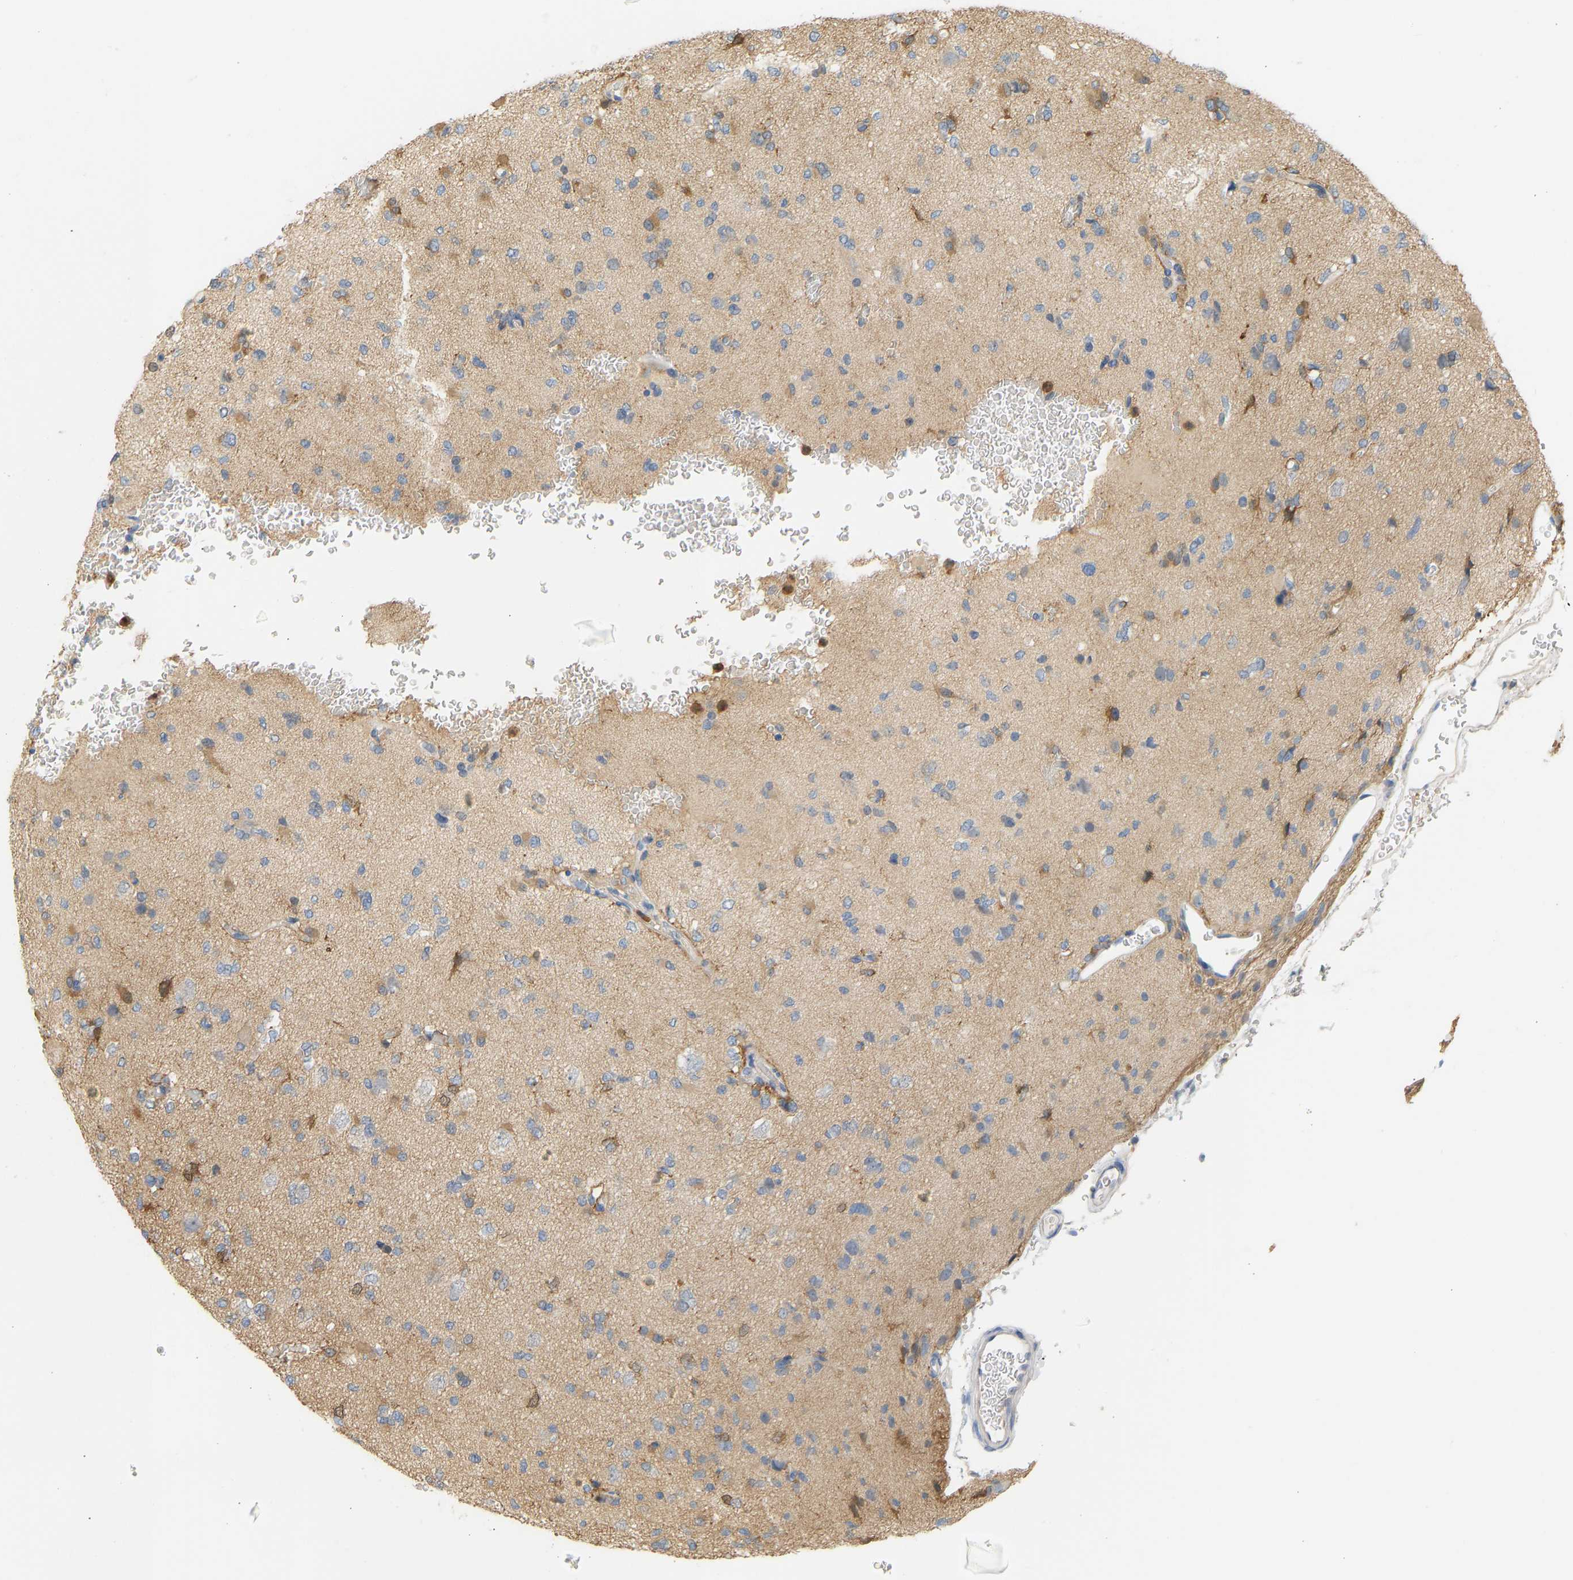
{"staining": {"intensity": "moderate", "quantity": "25%-75%", "location": "cytoplasmic/membranous"}, "tissue": "glioma", "cell_type": "Tumor cells", "image_type": "cancer", "snomed": [{"axis": "morphology", "description": "Glioma, malignant, Low grade"}, {"axis": "topography", "description": "Brain"}], "caption": "The histopathology image displays immunohistochemical staining of malignant glioma (low-grade). There is moderate cytoplasmic/membranous positivity is seen in approximately 25%-75% of tumor cells.", "gene": "ENO1", "patient": {"sex": "female", "age": 22}}